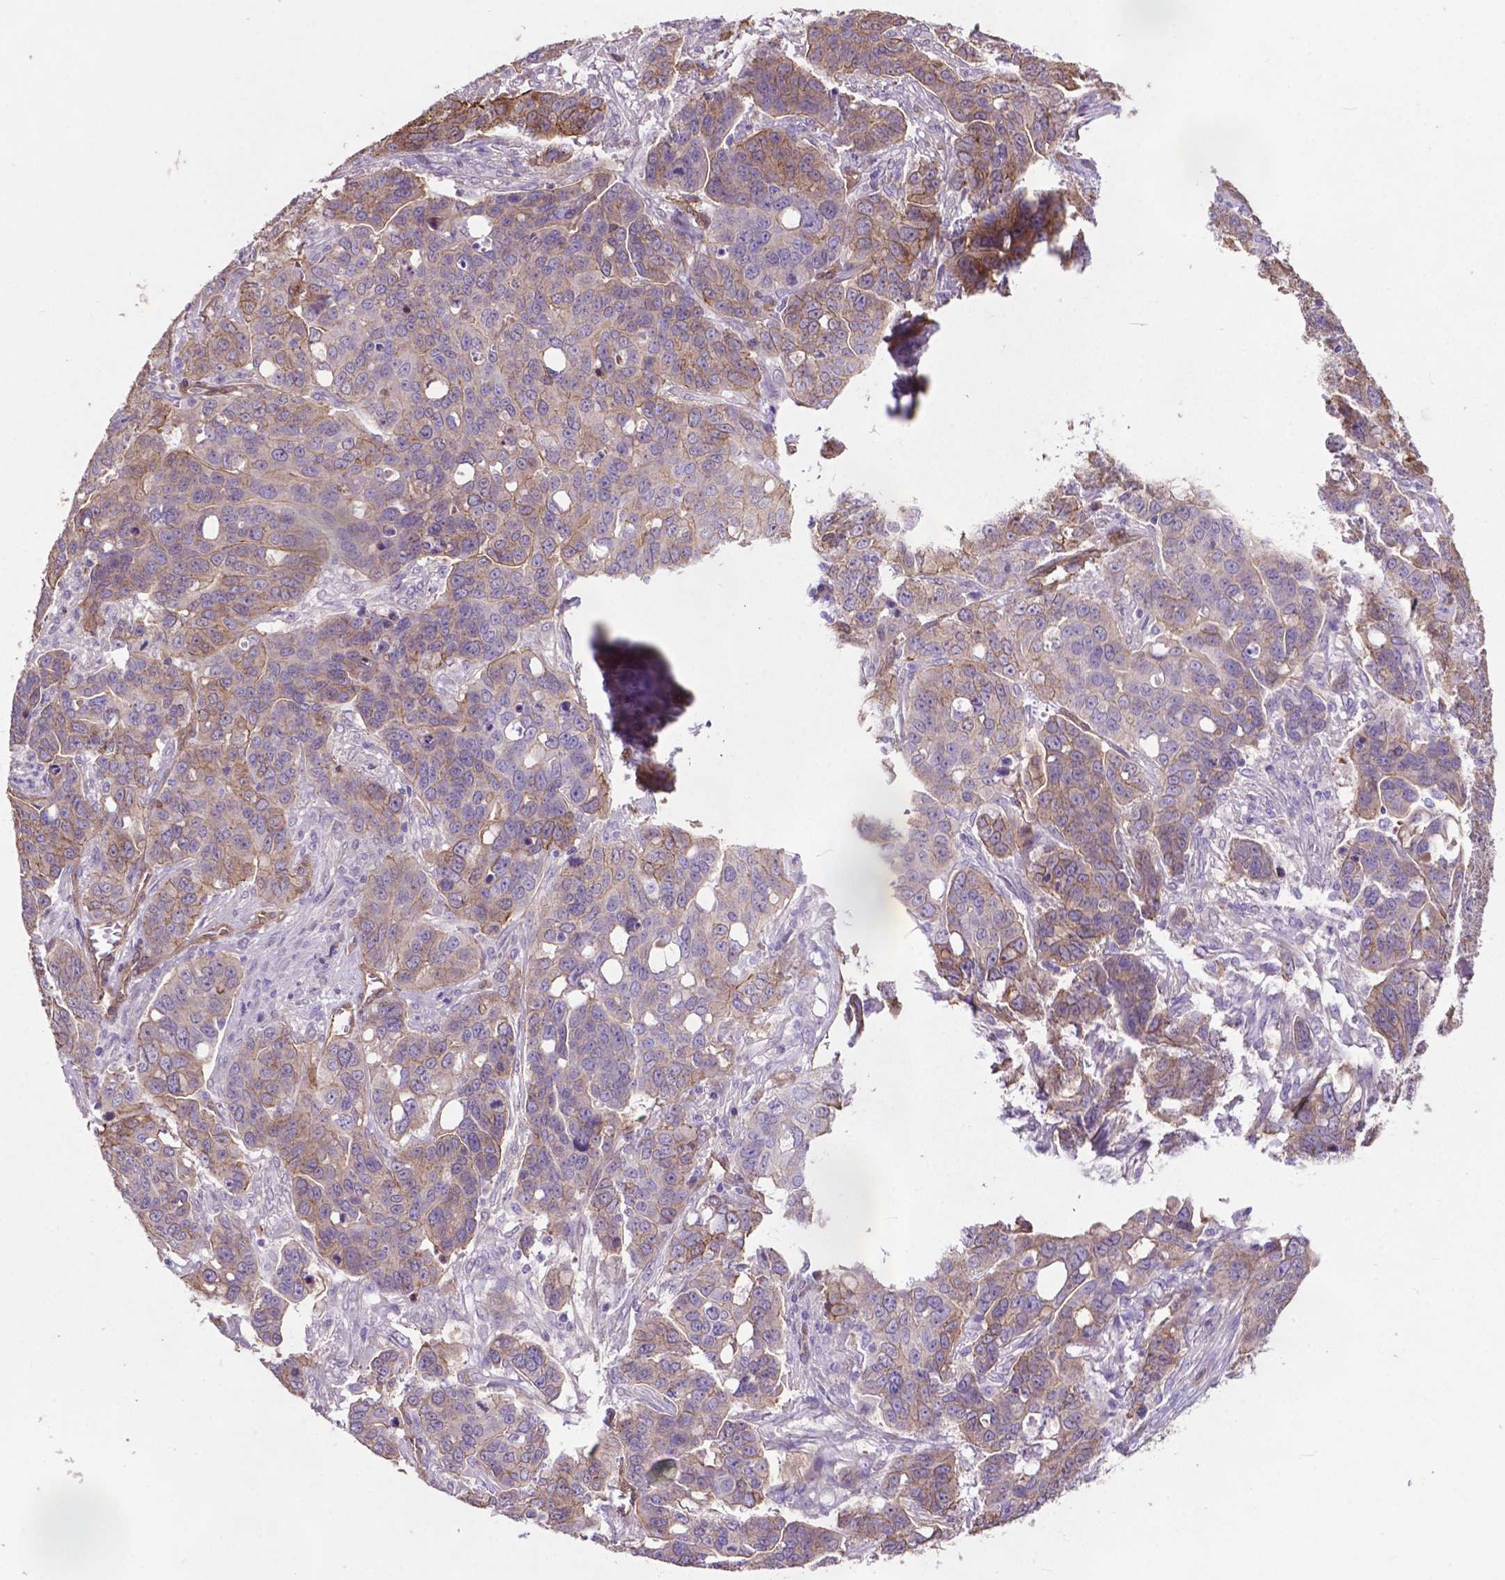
{"staining": {"intensity": "weak", "quantity": "<25%", "location": "cytoplasmic/membranous"}, "tissue": "ovarian cancer", "cell_type": "Tumor cells", "image_type": "cancer", "snomed": [{"axis": "morphology", "description": "Carcinoma, endometroid"}, {"axis": "topography", "description": "Ovary"}], "caption": "Micrograph shows no protein positivity in tumor cells of endometroid carcinoma (ovarian) tissue. The staining is performed using DAB brown chromogen with nuclei counter-stained in using hematoxylin.", "gene": "PDLIM1", "patient": {"sex": "female", "age": 78}}